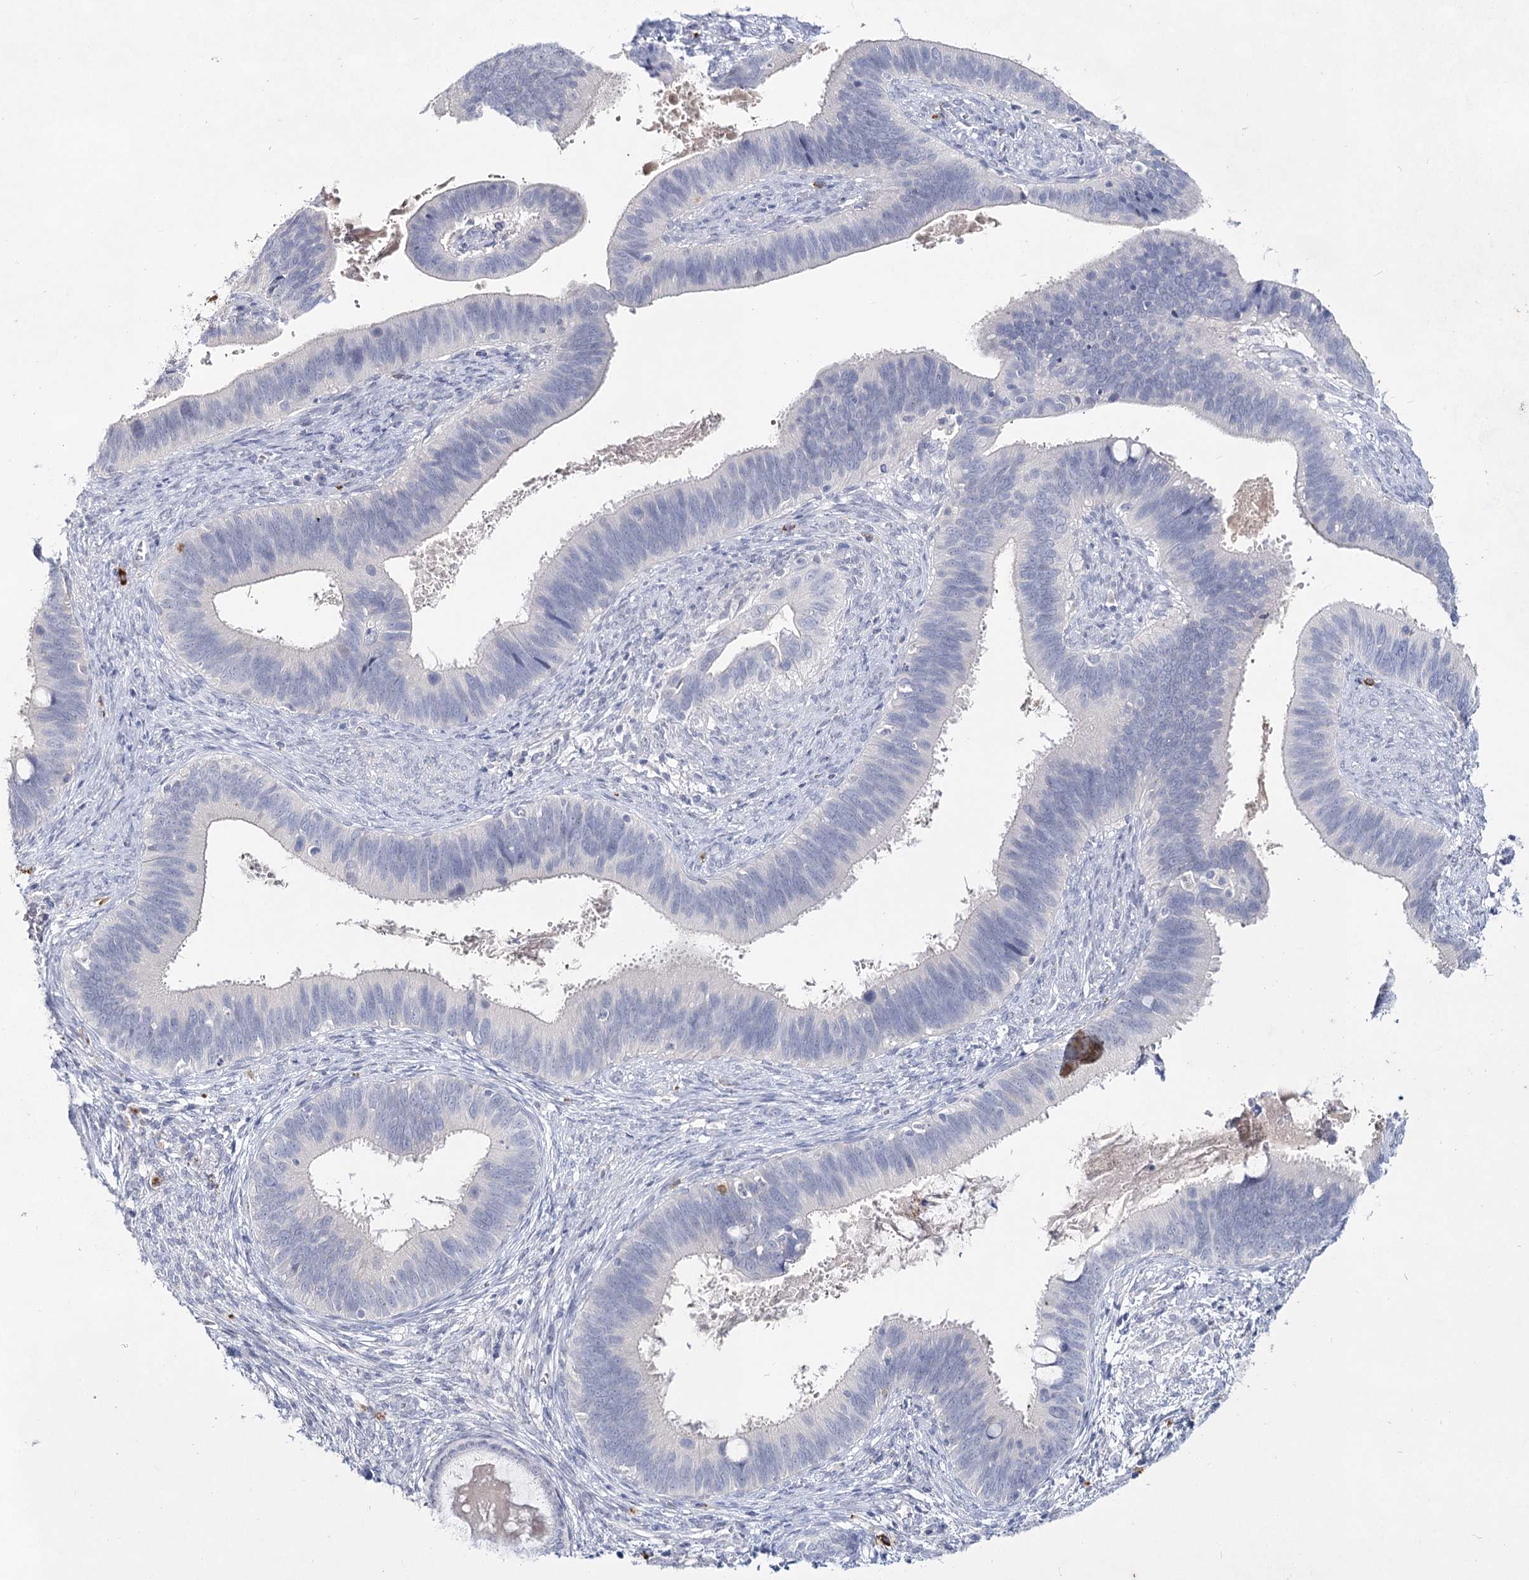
{"staining": {"intensity": "negative", "quantity": "none", "location": "none"}, "tissue": "cervical cancer", "cell_type": "Tumor cells", "image_type": "cancer", "snomed": [{"axis": "morphology", "description": "Adenocarcinoma, NOS"}, {"axis": "topography", "description": "Cervix"}], "caption": "This is a histopathology image of immunohistochemistry (IHC) staining of cervical adenocarcinoma, which shows no staining in tumor cells.", "gene": "CCDC73", "patient": {"sex": "female", "age": 42}}